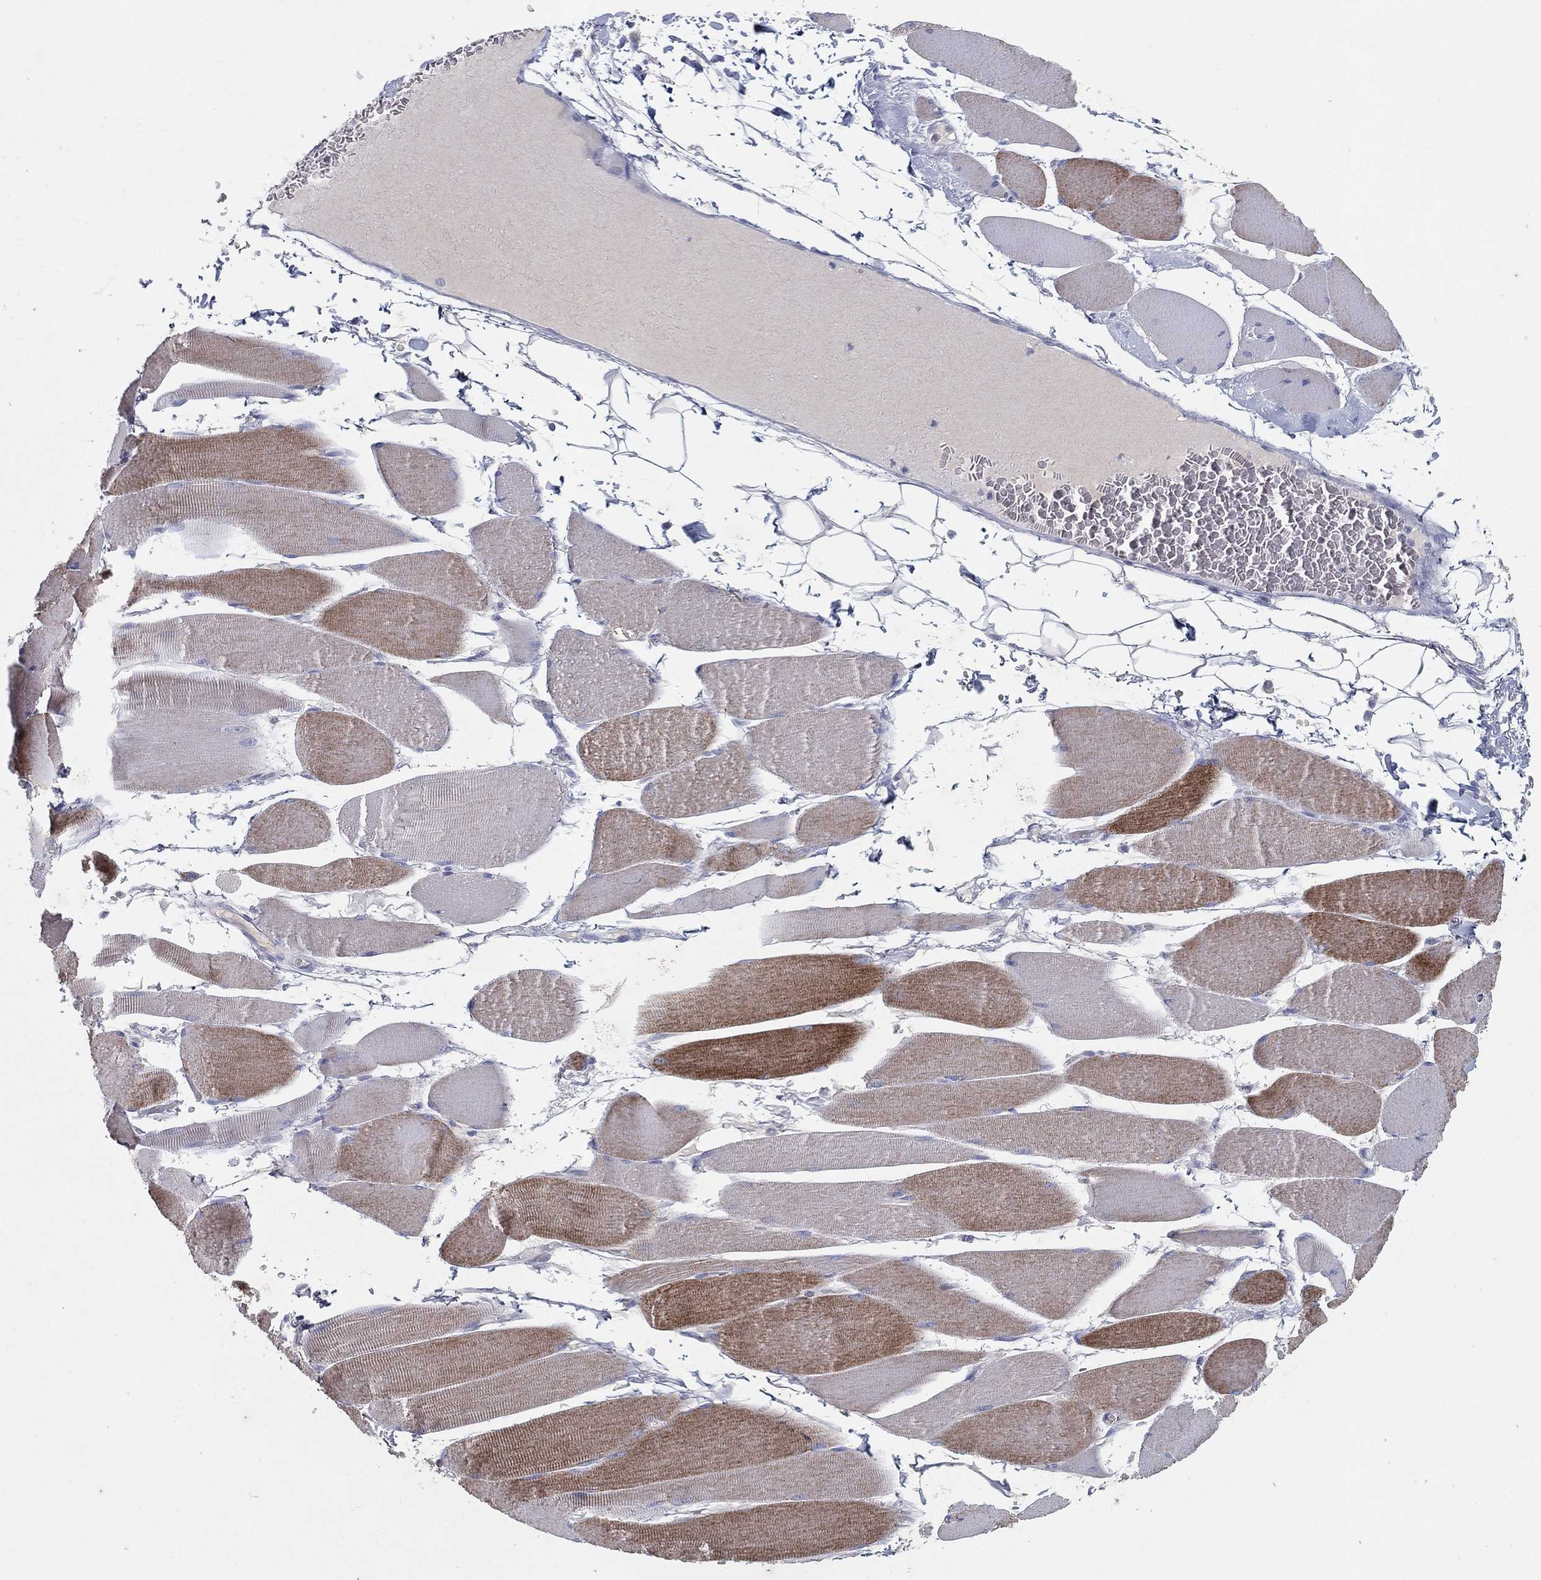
{"staining": {"intensity": "strong", "quantity": "25%-75%", "location": "cytoplasmic/membranous"}, "tissue": "skeletal muscle", "cell_type": "Myocytes", "image_type": "normal", "snomed": [{"axis": "morphology", "description": "Normal tissue, NOS"}, {"axis": "topography", "description": "Skeletal muscle"}], "caption": "Brown immunohistochemical staining in normal human skeletal muscle reveals strong cytoplasmic/membranous expression in about 25%-75% of myocytes.", "gene": "CPT1B", "patient": {"sex": "male", "age": 56}}